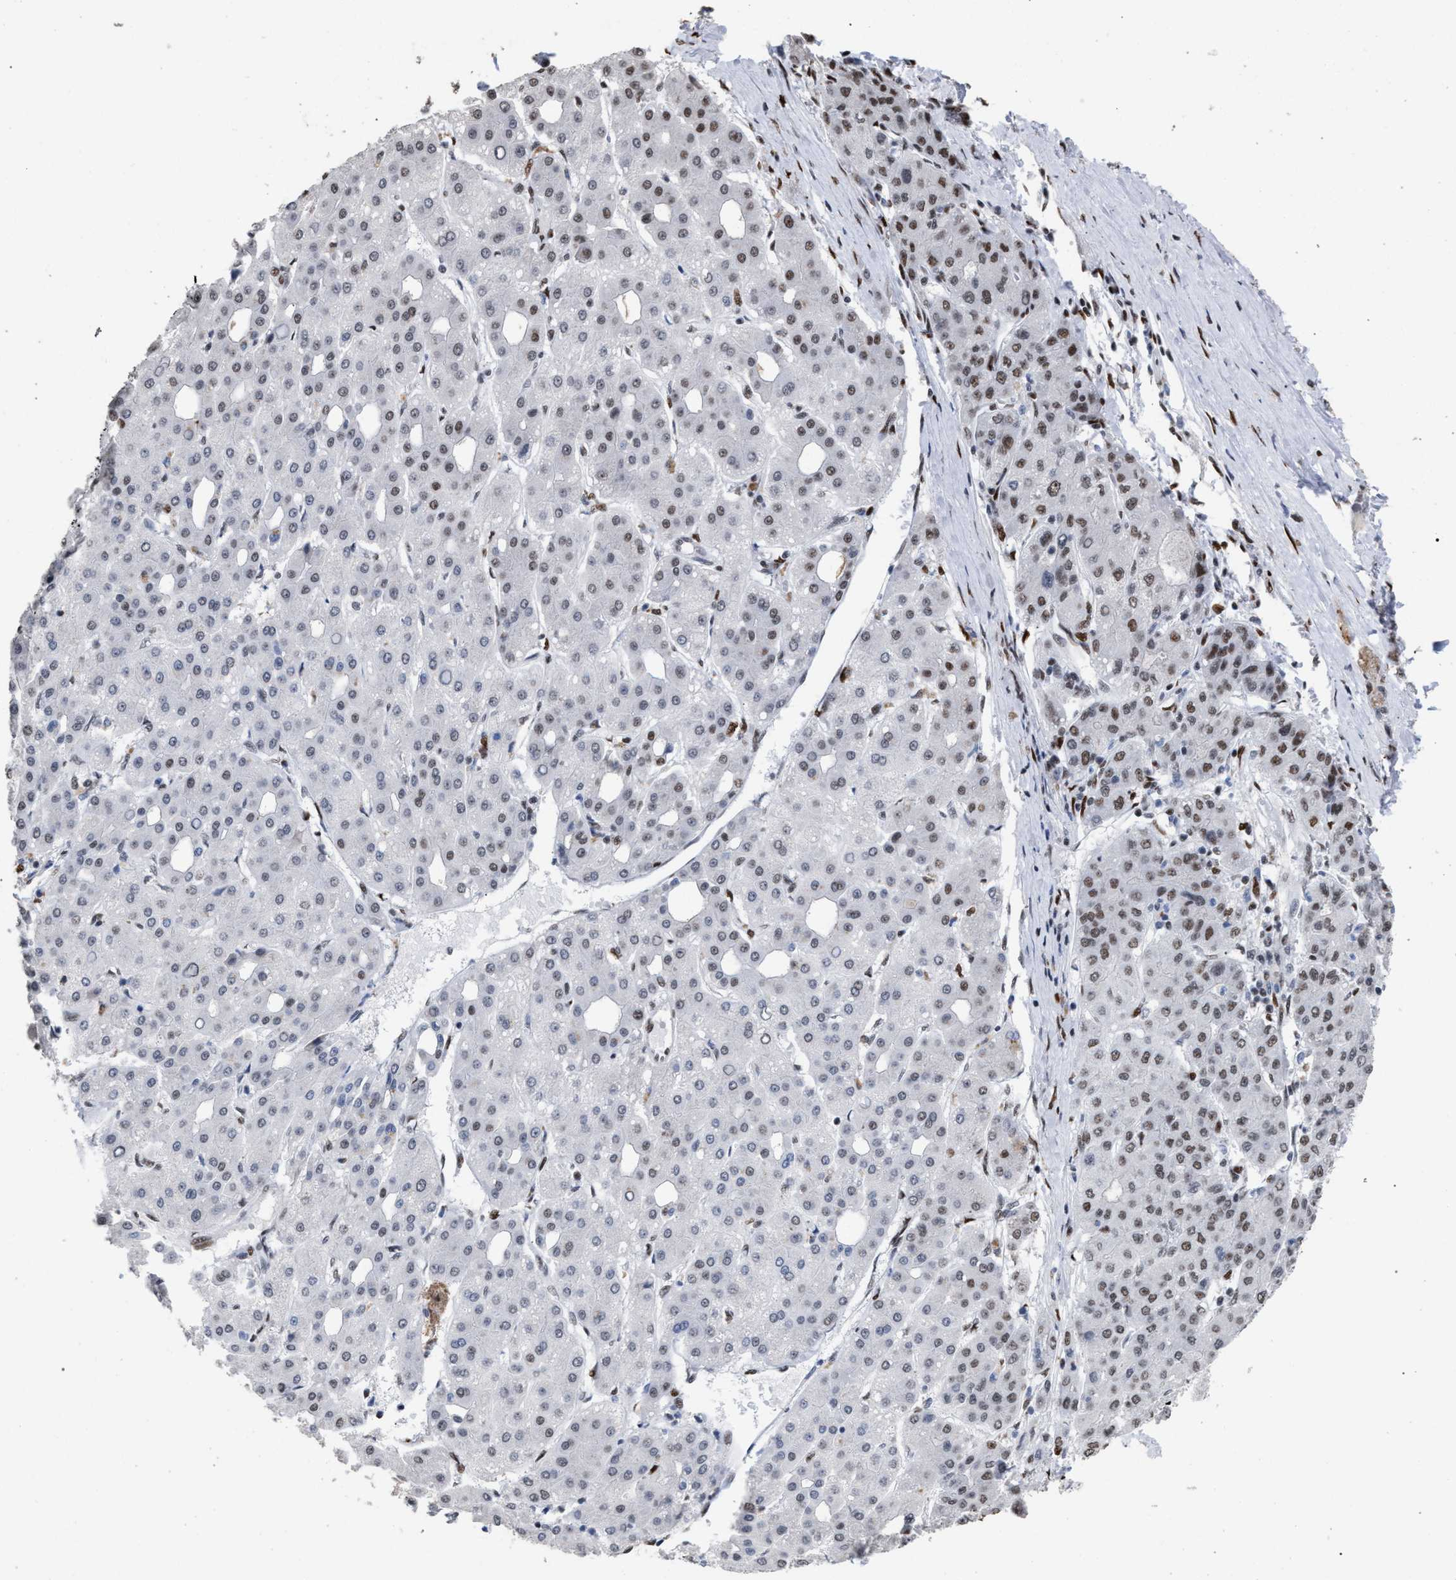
{"staining": {"intensity": "weak", "quantity": "25%-75%", "location": "nuclear"}, "tissue": "liver cancer", "cell_type": "Tumor cells", "image_type": "cancer", "snomed": [{"axis": "morphology", "description": "Carcinoma, Hepatocellular, NOS"}, {"axis": "topography", "description": "Liver"}], "caption": "Tumor cells display low levels of weak nuclear positivity in about 25%-75% of cells in human liver hepatocellular carcinoma.", "gene": "TP53BP1", "patient": {"sex": "male", "age": 65}}